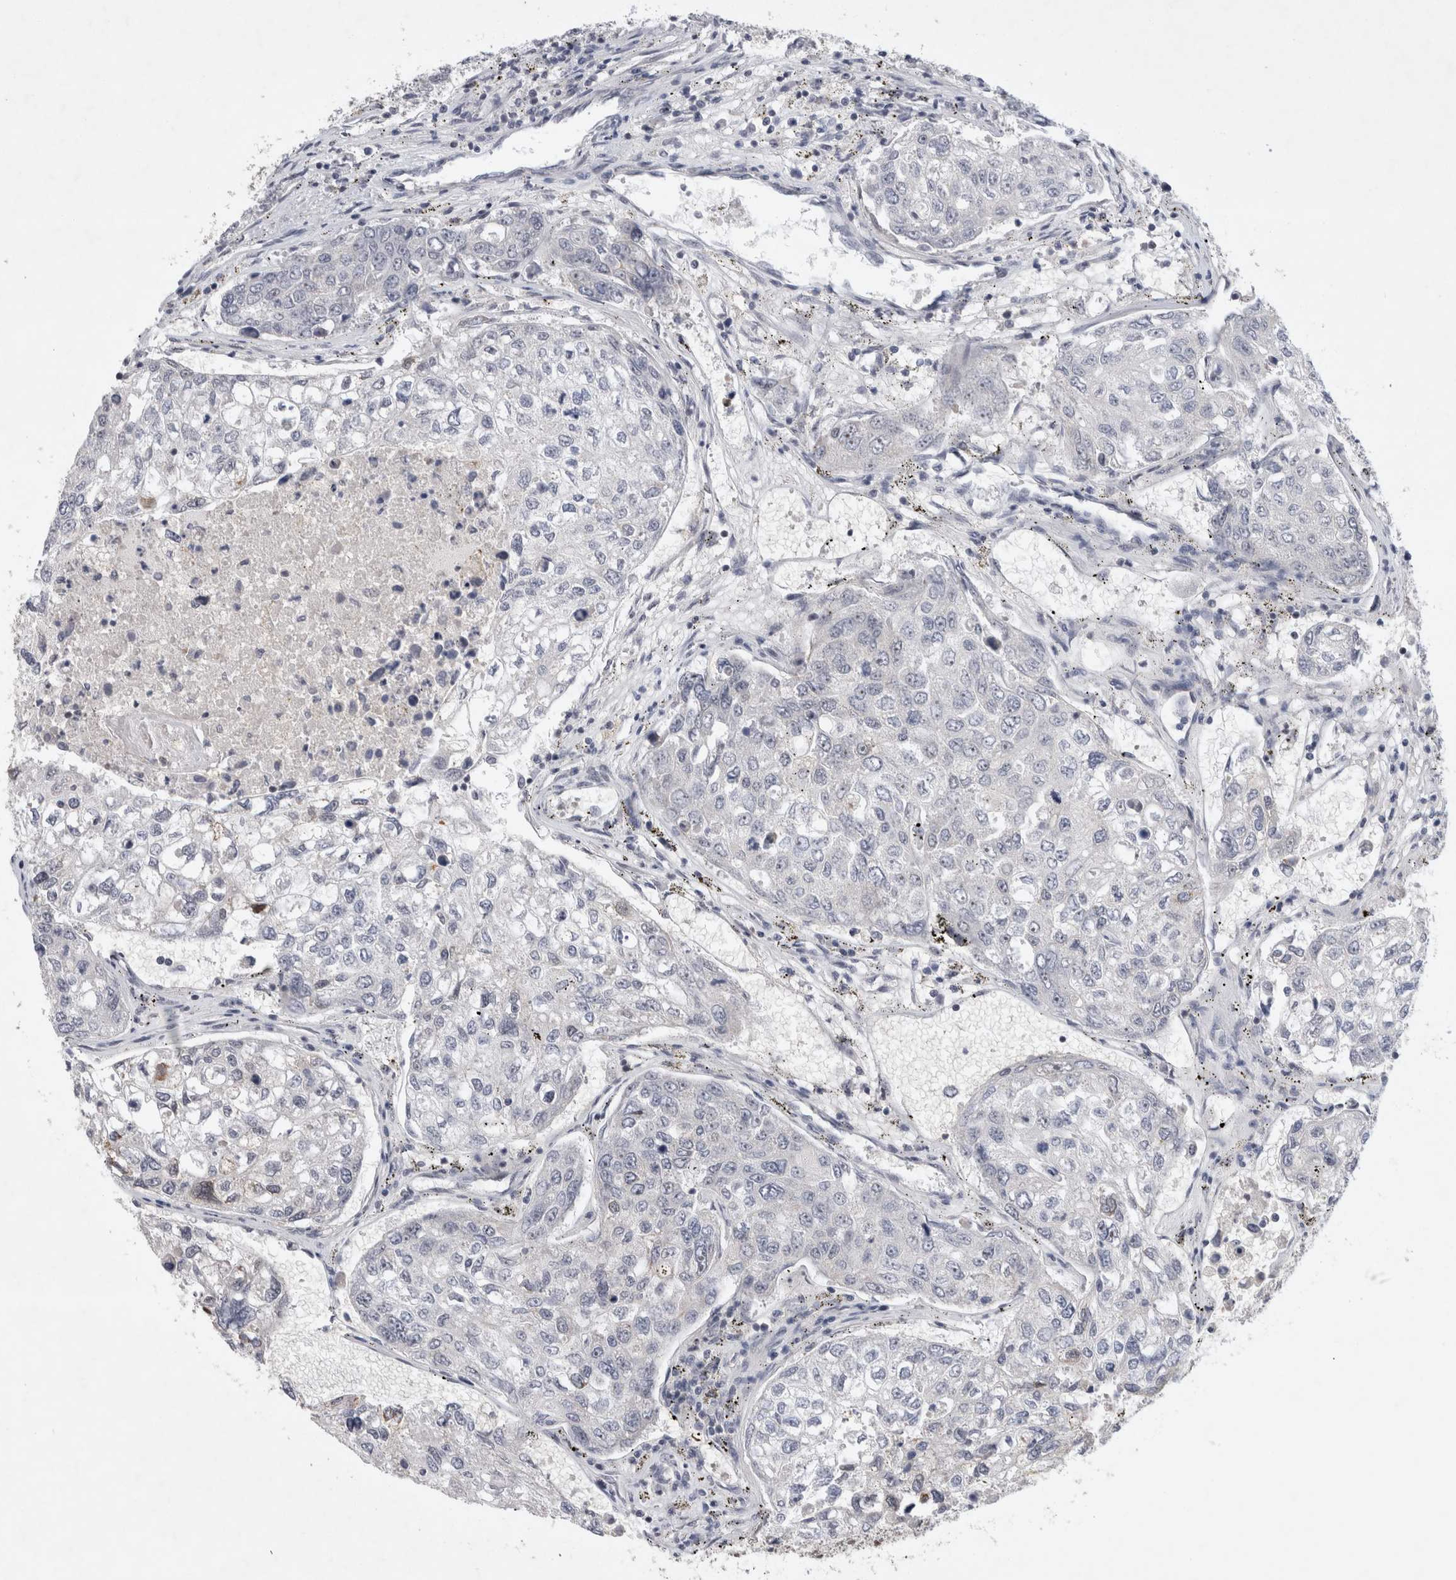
{"staining": {"intensity": "negative", "quantity": "none", "location": "none"}, "tissue": "urothelial cancer", "cell_type": "Tumor cells", "image_type": "cancer", "snomed": [{"axis": "morphology", "description": "Urothelial carcinoma, High grade"}, {"axis": "topography", "description": "Lymph node"}, {"axis": "topography", "description": "Urinary bladder"}], "caption": "Immunohistochemistry (IHC) of human urothelial cancer displays no staining in tumor cells.", "gene": "HESX1", "patient": {"sex": "male", "age": 51}}